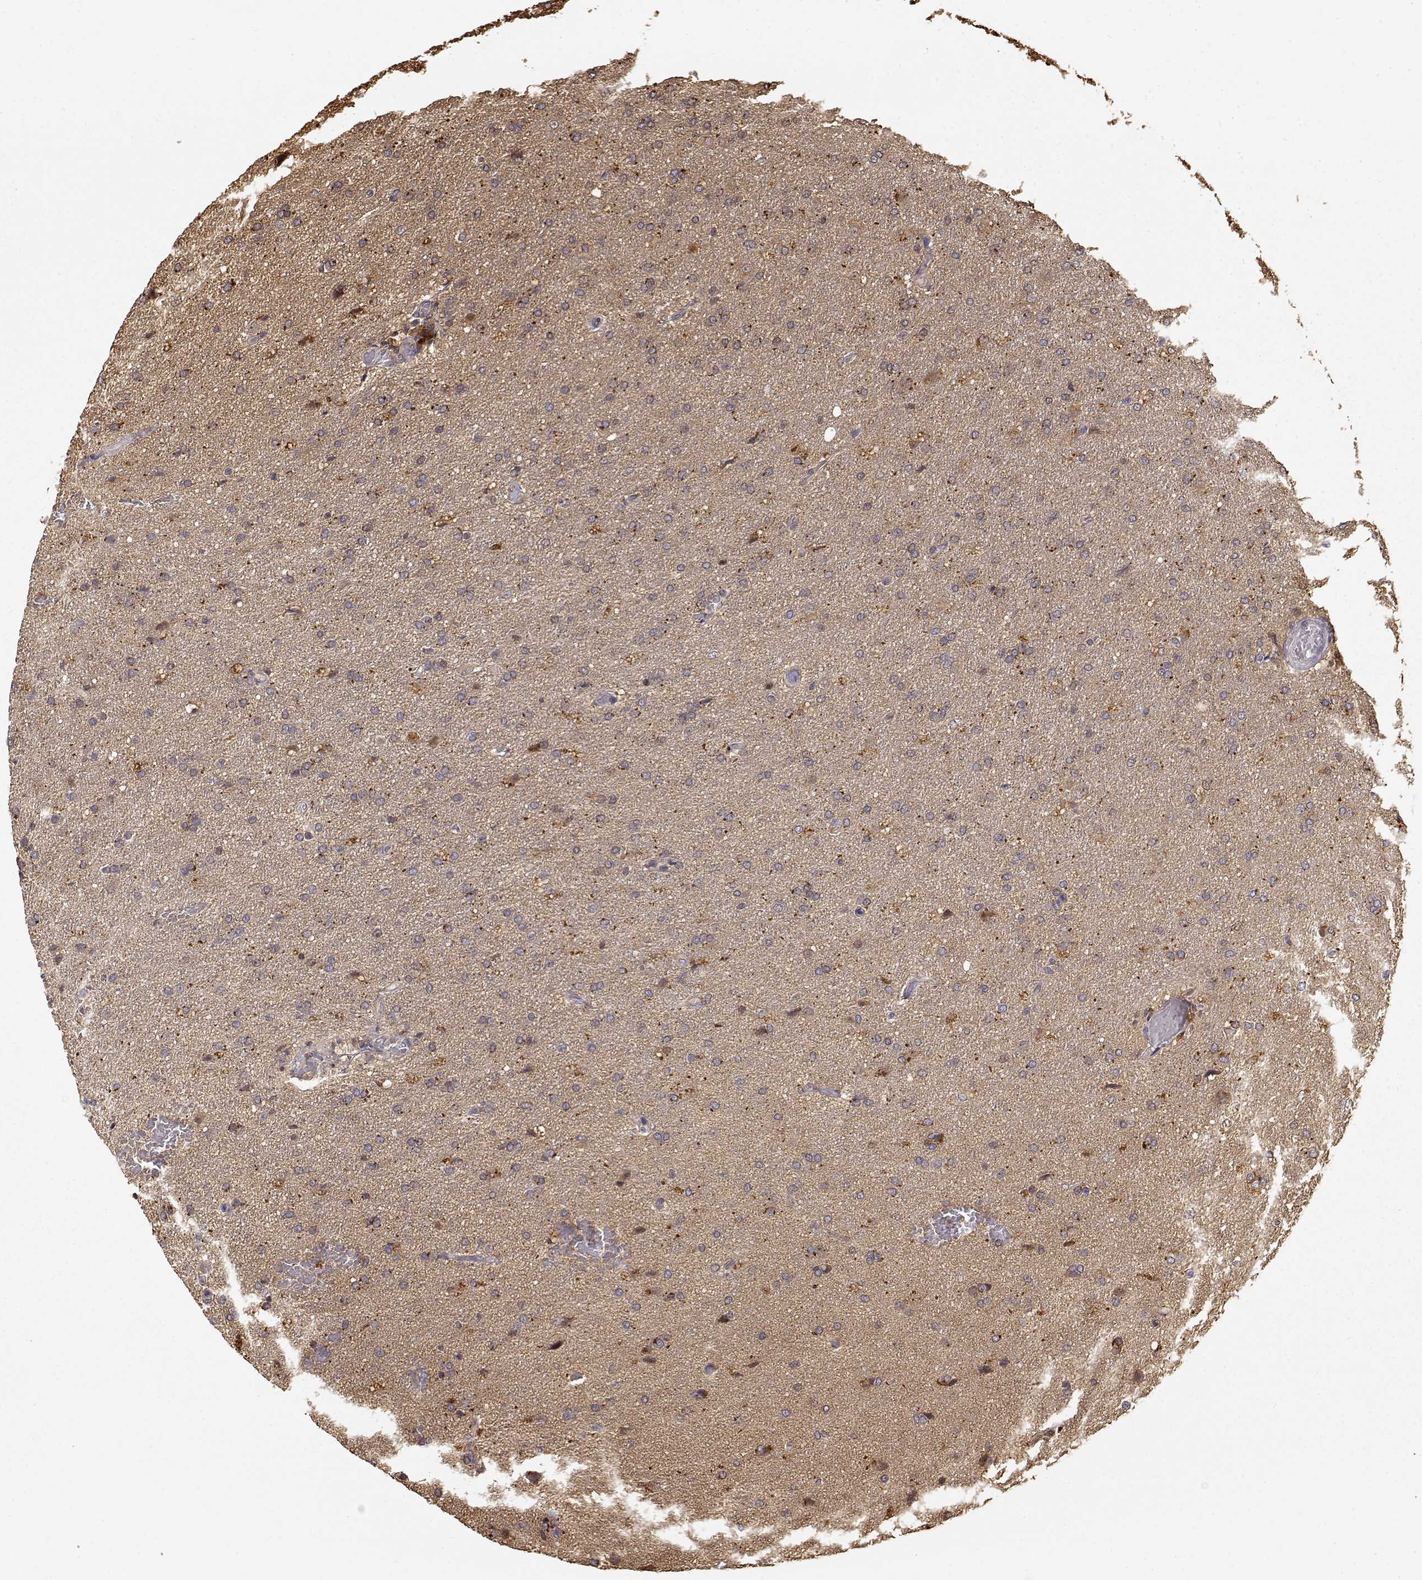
{"staining": {"intensity": "moderate", "quantity": "<25%", "location": "cytoplasmic/membranous"}, "tissue": "glioma", "cell_type": "Tumor cells", "image_type": "cancer", "snomed": [{"axis": "morphology", "description": "Glioma, malignant, High grade"}, {"axis": "topography", "description": "Brain"}], "caption": "Human glioma stained with a brown dye shows moderate cytoplasmic/membranous positive expression in approximately <25% of tumor cells.", "gene": "CRIM1", "patient": {"sex": "male", "age": 68}}